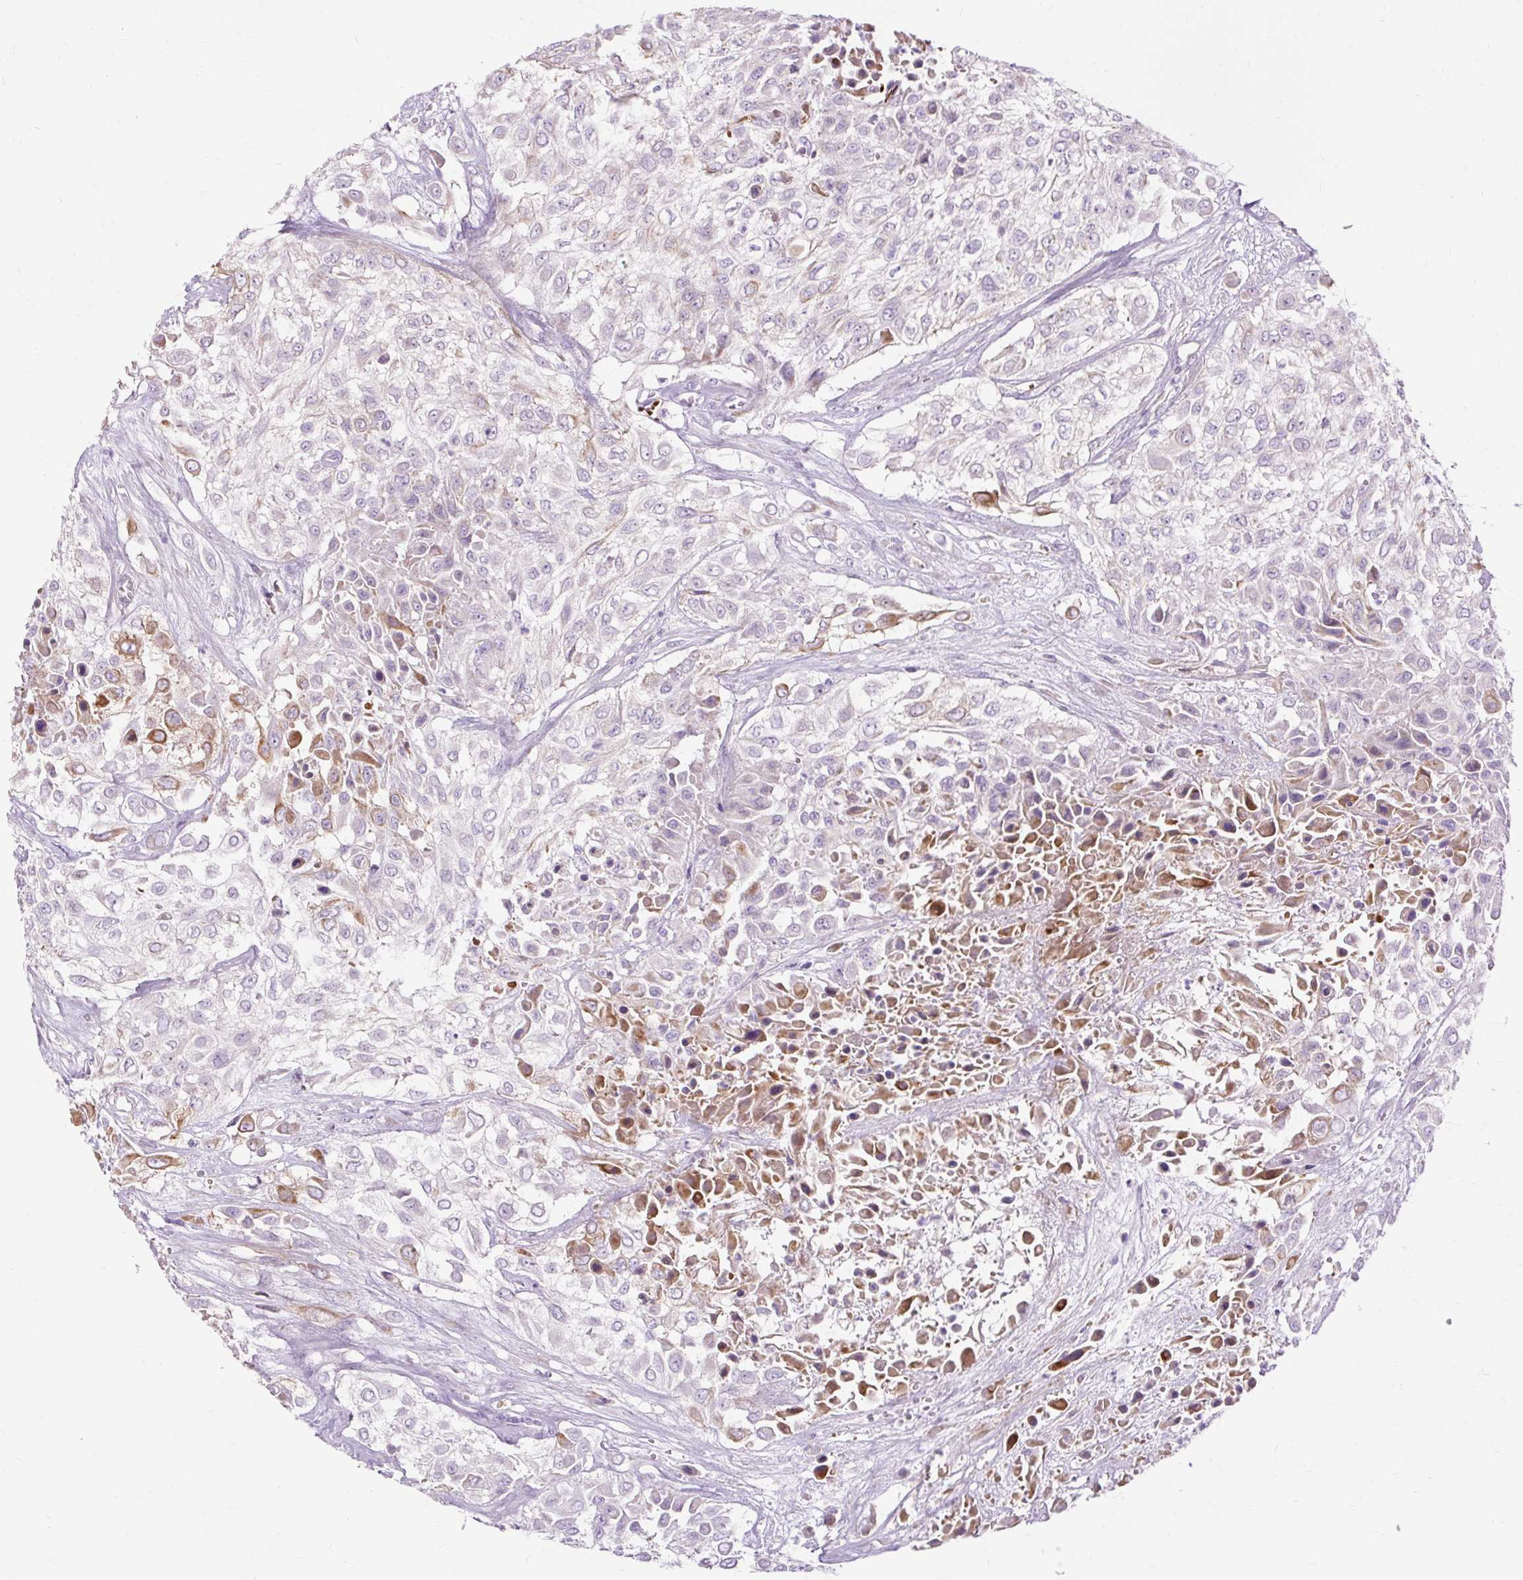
{"staining": {"intensity": "moderate", "quantity": "<25%", "location": "cytoplasmic/membranous"}, "tissue": "urothelial cancer", "cell_type": "Tumor cells", "image_type": "cancer", "snomed": [{"axis": "morphology", "description": "Urothelial carcinoma, High grade"}, {"axis": "topography", "description": "Urinary bladder"}], "caption": "Immunohistochemical staining of urothelial carcinoma (high-grade) shows low levels of moderate cytoplasmic/membranous protein positivity in approximately <25% of tumor cells.", "gene": "DCTN4", "patient": {"sex": "male", "age": 57}}